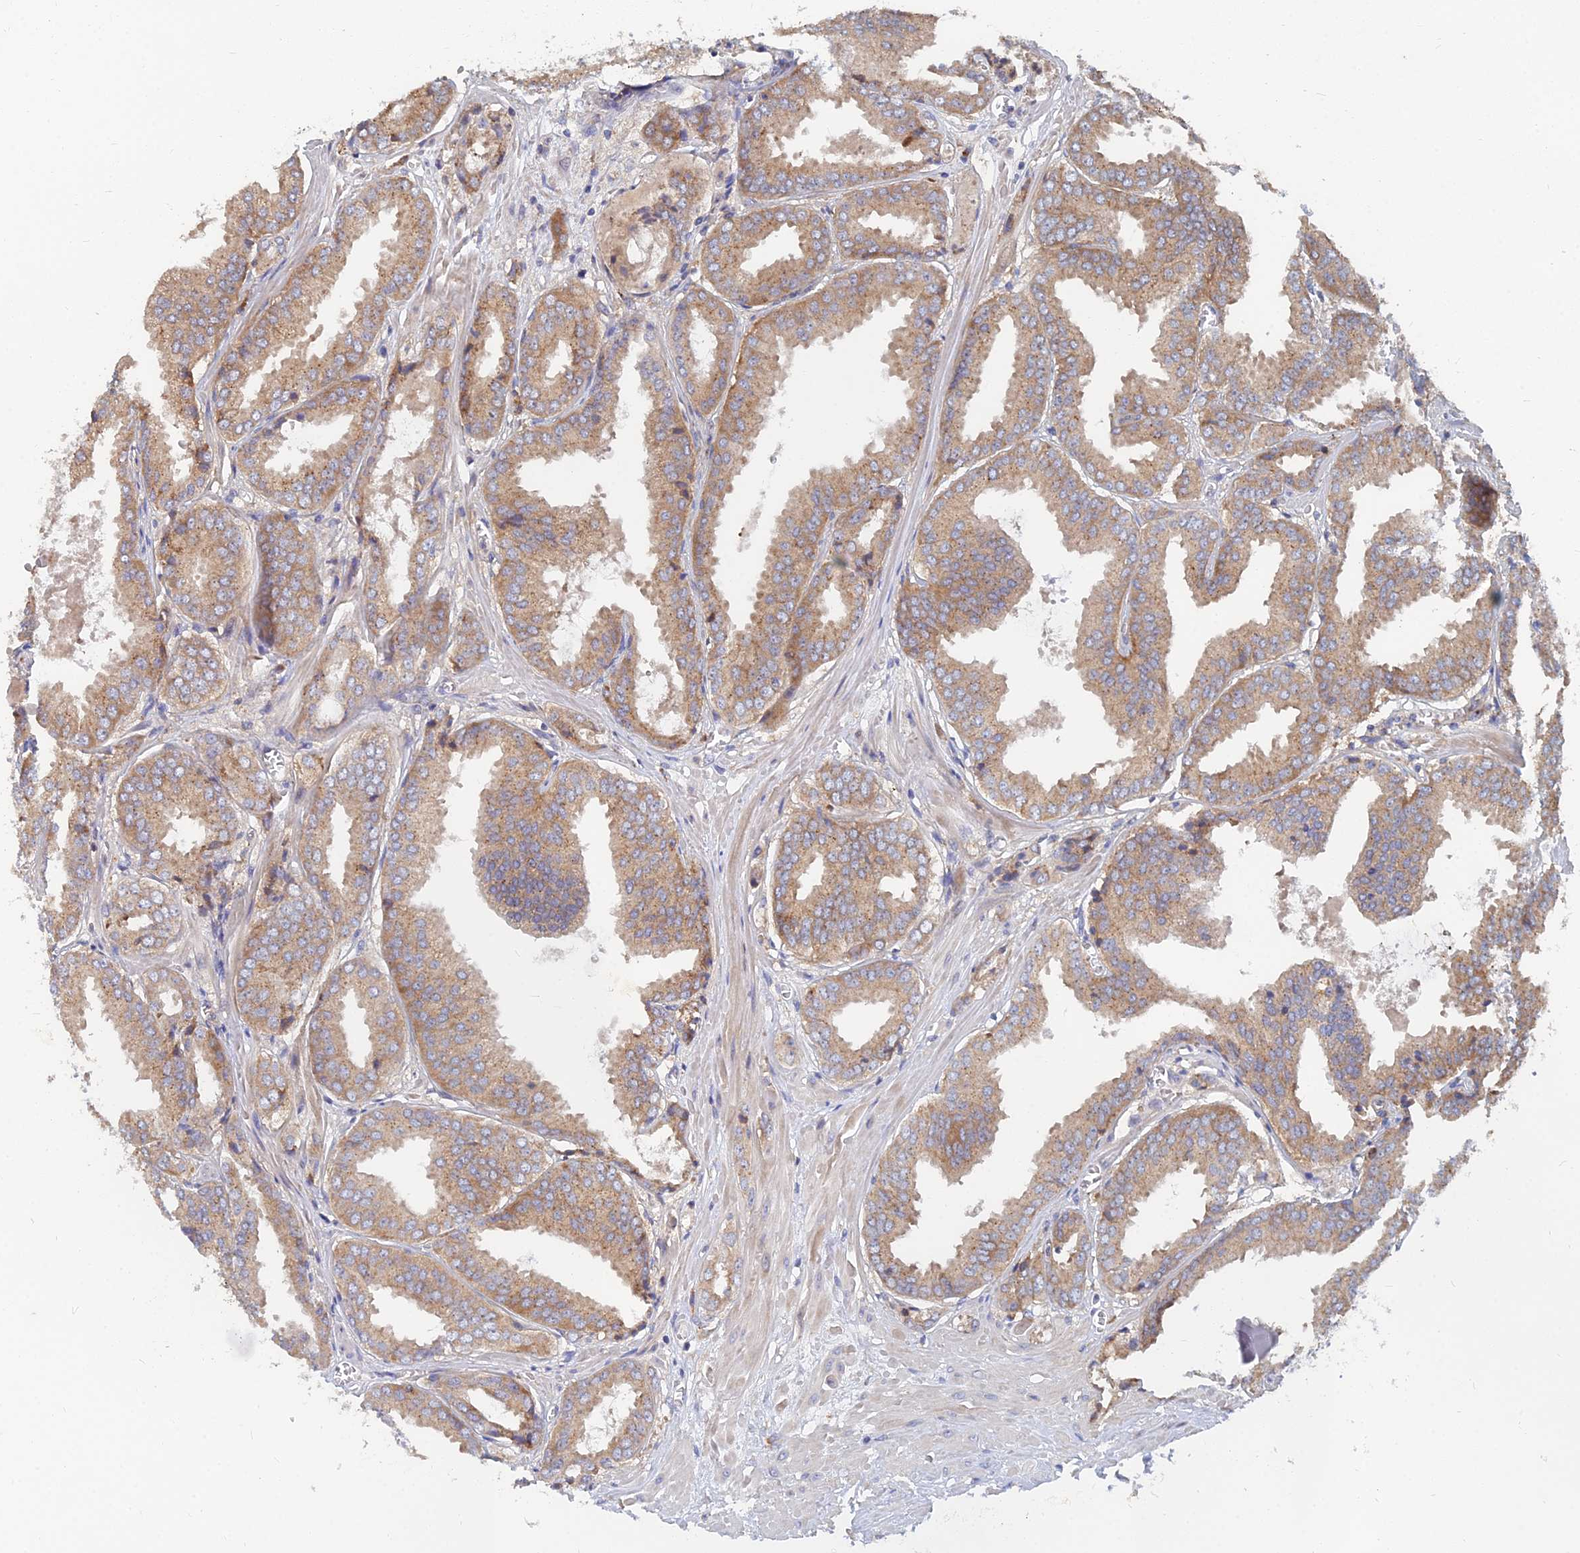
{"staining": {"intensity": "moderate", "quantity": ">75%", "location": "cytoplasmic/membranous"}, "tissue": "prostate cancer", "cell_type": "Tumor cells", "image_type": "cancer", "snomed": [{"axis": "morphology", "description": "Adenocarcinoma, Low grade"}, {"axis": "topography", "description": "Prostate"}], "caption": "Moderate cytoplasmic/membranous expression is identified in approximately >75% of tumor cells in prostate cancer.", "gene": "CCZ1", "patient": {"sex": "male", "age": 67}}